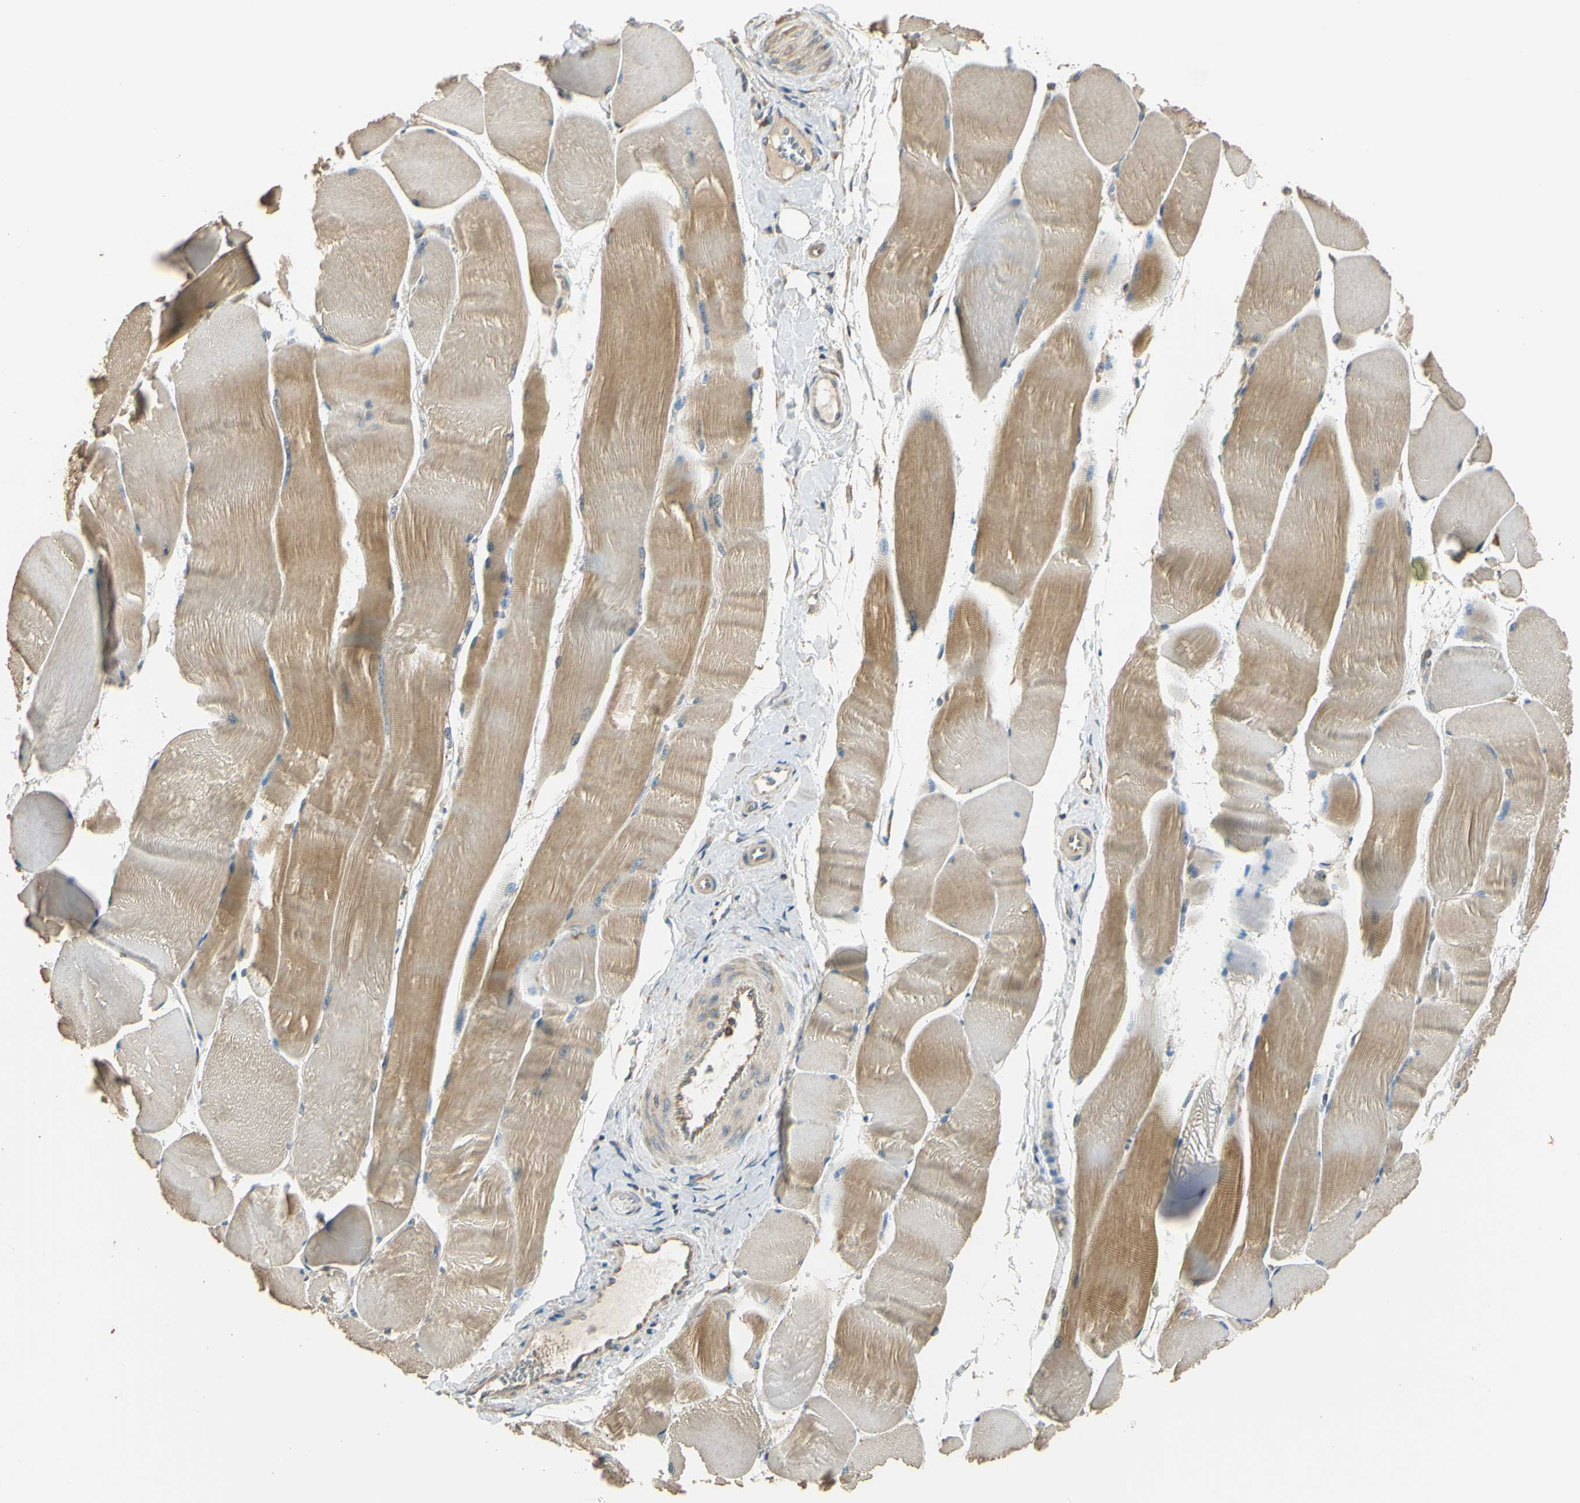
{"staining": {"intensity": "moderate", "quantity": ">75%", "location": "cytoplasmic/membranous"}, "tissue": "skeletal muscle", "cell_type": "Myocytes", "image_type": "normal", "snomed": [{"axis": "morphology", "description": "Normal tissue, NOS"}, {"axis": "morphology", "description": "Squamous cell carcinoma, NOS"}, {"axis": "topography", "description": "Skeletal muscle"}], "caption": "Immunohistochemical staining of benign skeletal muscle shows moderate cytoplasmic/membranous protein positivity in approximately >75% of myocytes. The staining was performed using DAB (3,3'-diaminobenzidine), with brown indicating positive protein expression. Nuclei are stained blue with hematoxylin.", "gene": "STX18", "patient": {"sex": "male", "age": 51}}